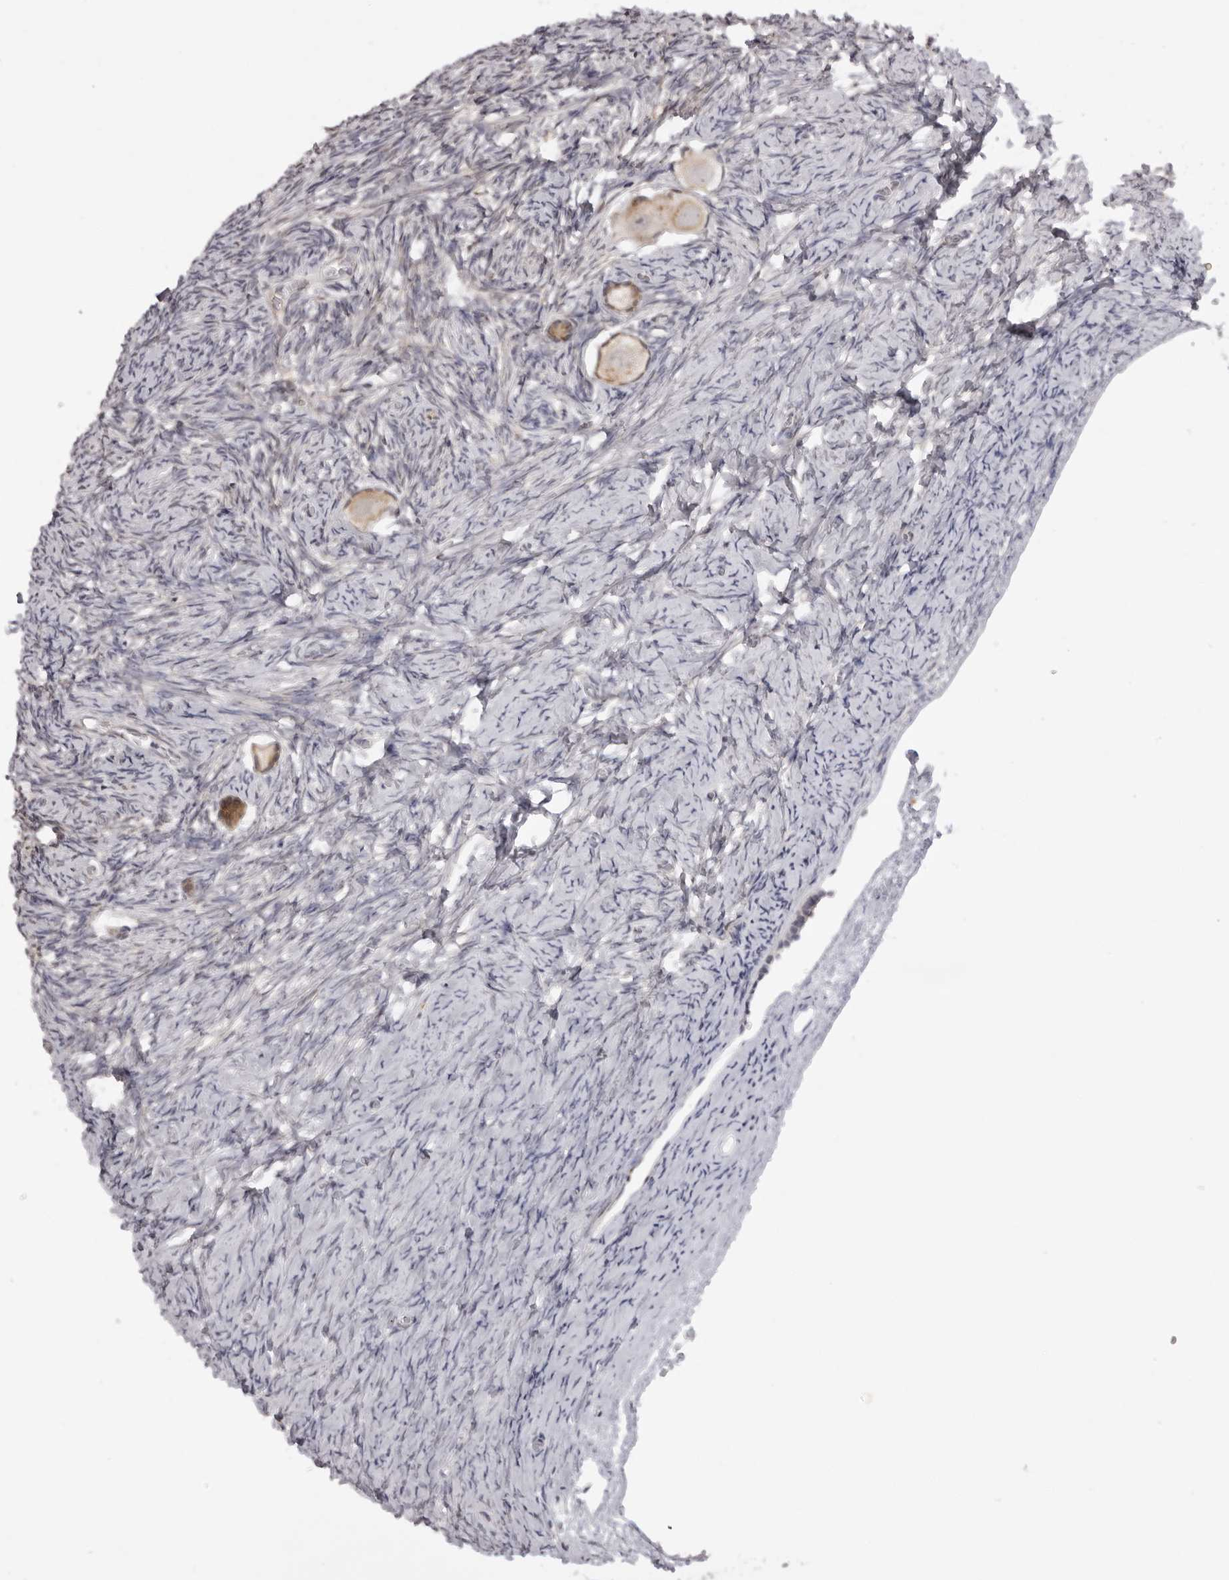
{"staining": {"intensity": "moderate", "quantity": ">75%", "location": "cytoplasmic/membranous"}, "tissue": "ovary", "cell_type": "Follicle cells", "image_type": "normal", "snomed": [{"axis": "morphology", "description": "Normal tissue, NOS"}, {"axis": "topography", "description": "Ovary"}], "caption": "Immunohistochemical staining of normal human ovary exhibits >75% levels of moderate cytoplasmic/membranous protein positivity in about >75% of follicle cells. (Stains: DAB in brown, nuclei in blue, Microscopy: brightfield microscopy at high magnification).", "gene": "SUGCT", "patient": {"sex": "female", "age": 27}}